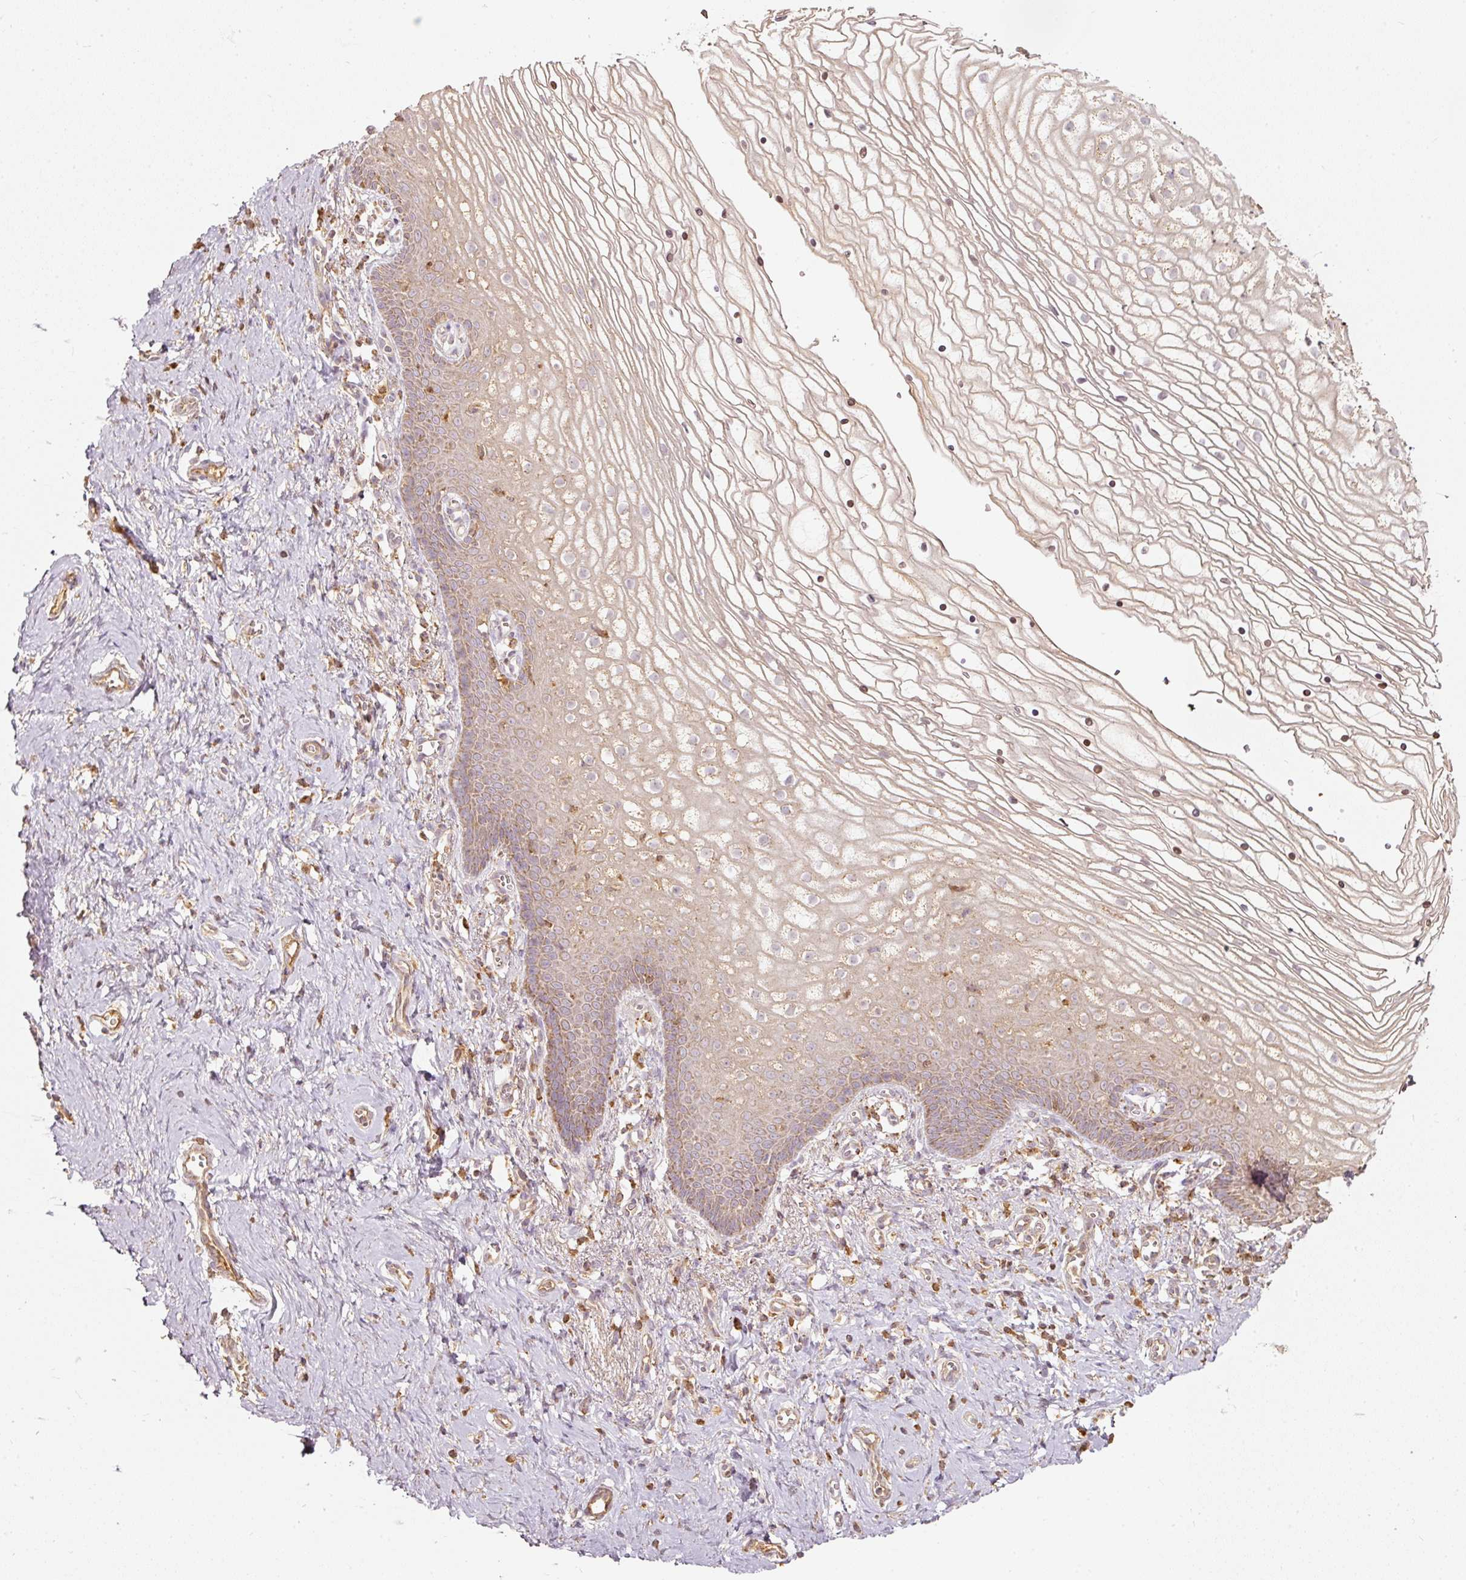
{"staining": {"intensity": "strong", "quantity": "25%-75%", "location": "cytoplasmic/membranous"}, "tissue": "vagina", "cell_type": "Squamous epithelial cells", "image_type": "normal", "snomed": [{"axis": "morphology", "description": "Normal tissue, NOS"}, {"axis": "topography", "description": "Vagina"}], "caption": "Immunohistochemical staining of benign vagina shows strong cytoplasmic/membranous protein expression in approximately 25%-75% of squamous epithelial cells. The staining was performed using DAB (3,3'-diaminobenzidine), with brown indicating positive protein expression. Nuclei are stained blue with hematoxylin.", "gene": "PSENEN", "patient": {"sex": "female", "age": 56}}